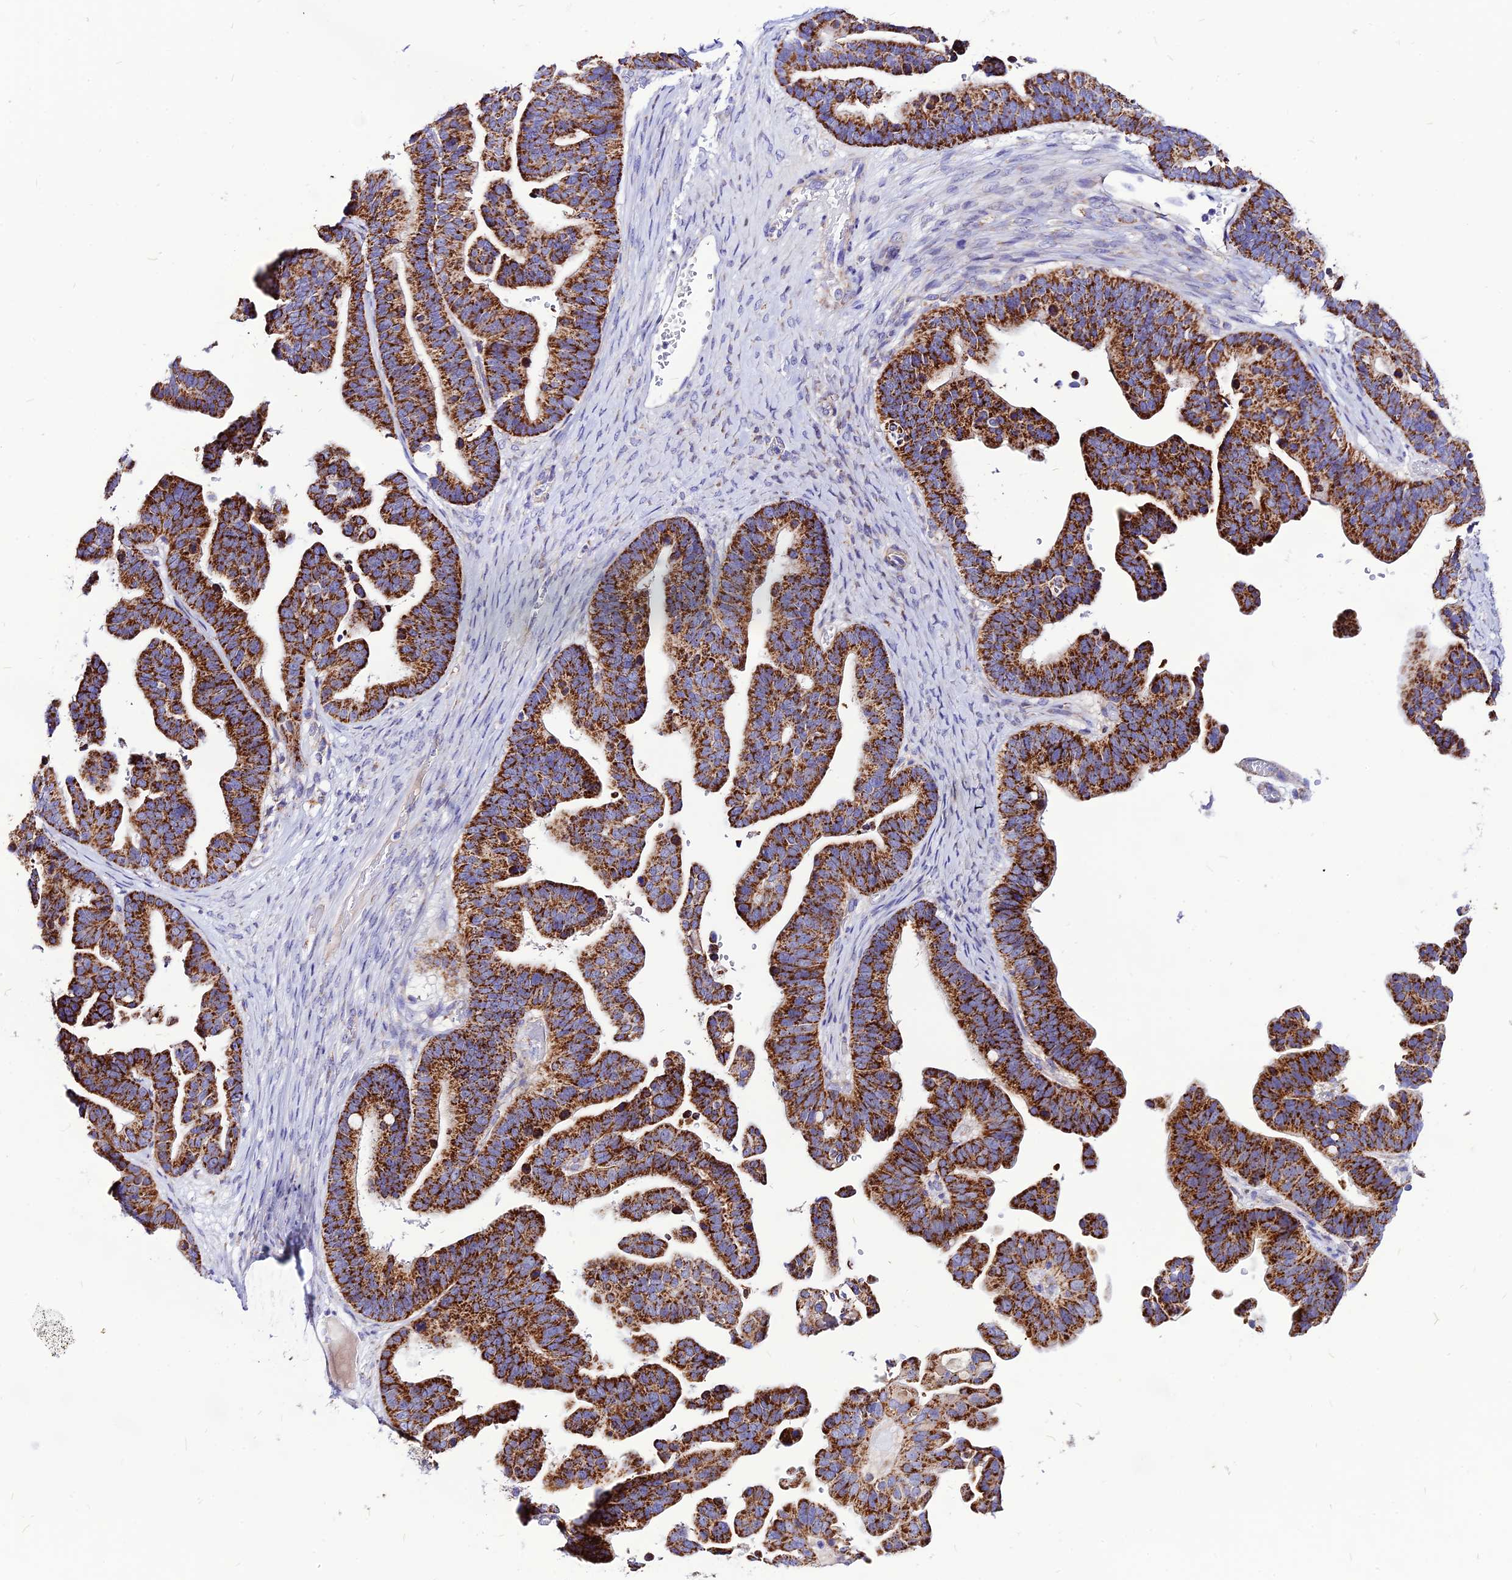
{"staining": {"intensity": "strong", "quantity": ">75%", "location": "cytoplasmic/membranous"}, "tissue": "ovarian cancer", "cell_type": "Tumor cells", "image_type": "cancer", "snomed": [{"axis": "morphology", "description": "Cystadenocarcinoma, serous, NOS"}, {"axis": "topography", "description": "Ovary"}], "caption": "Protein analysis of ovarian cancer (serous cystadenocarcinoma) tissue exhibits strong cytoplasmic/membranous staining in about >75% of tumor cells.", "gene": "ECI1", "patient": {"sex": "female", "age": 56}}